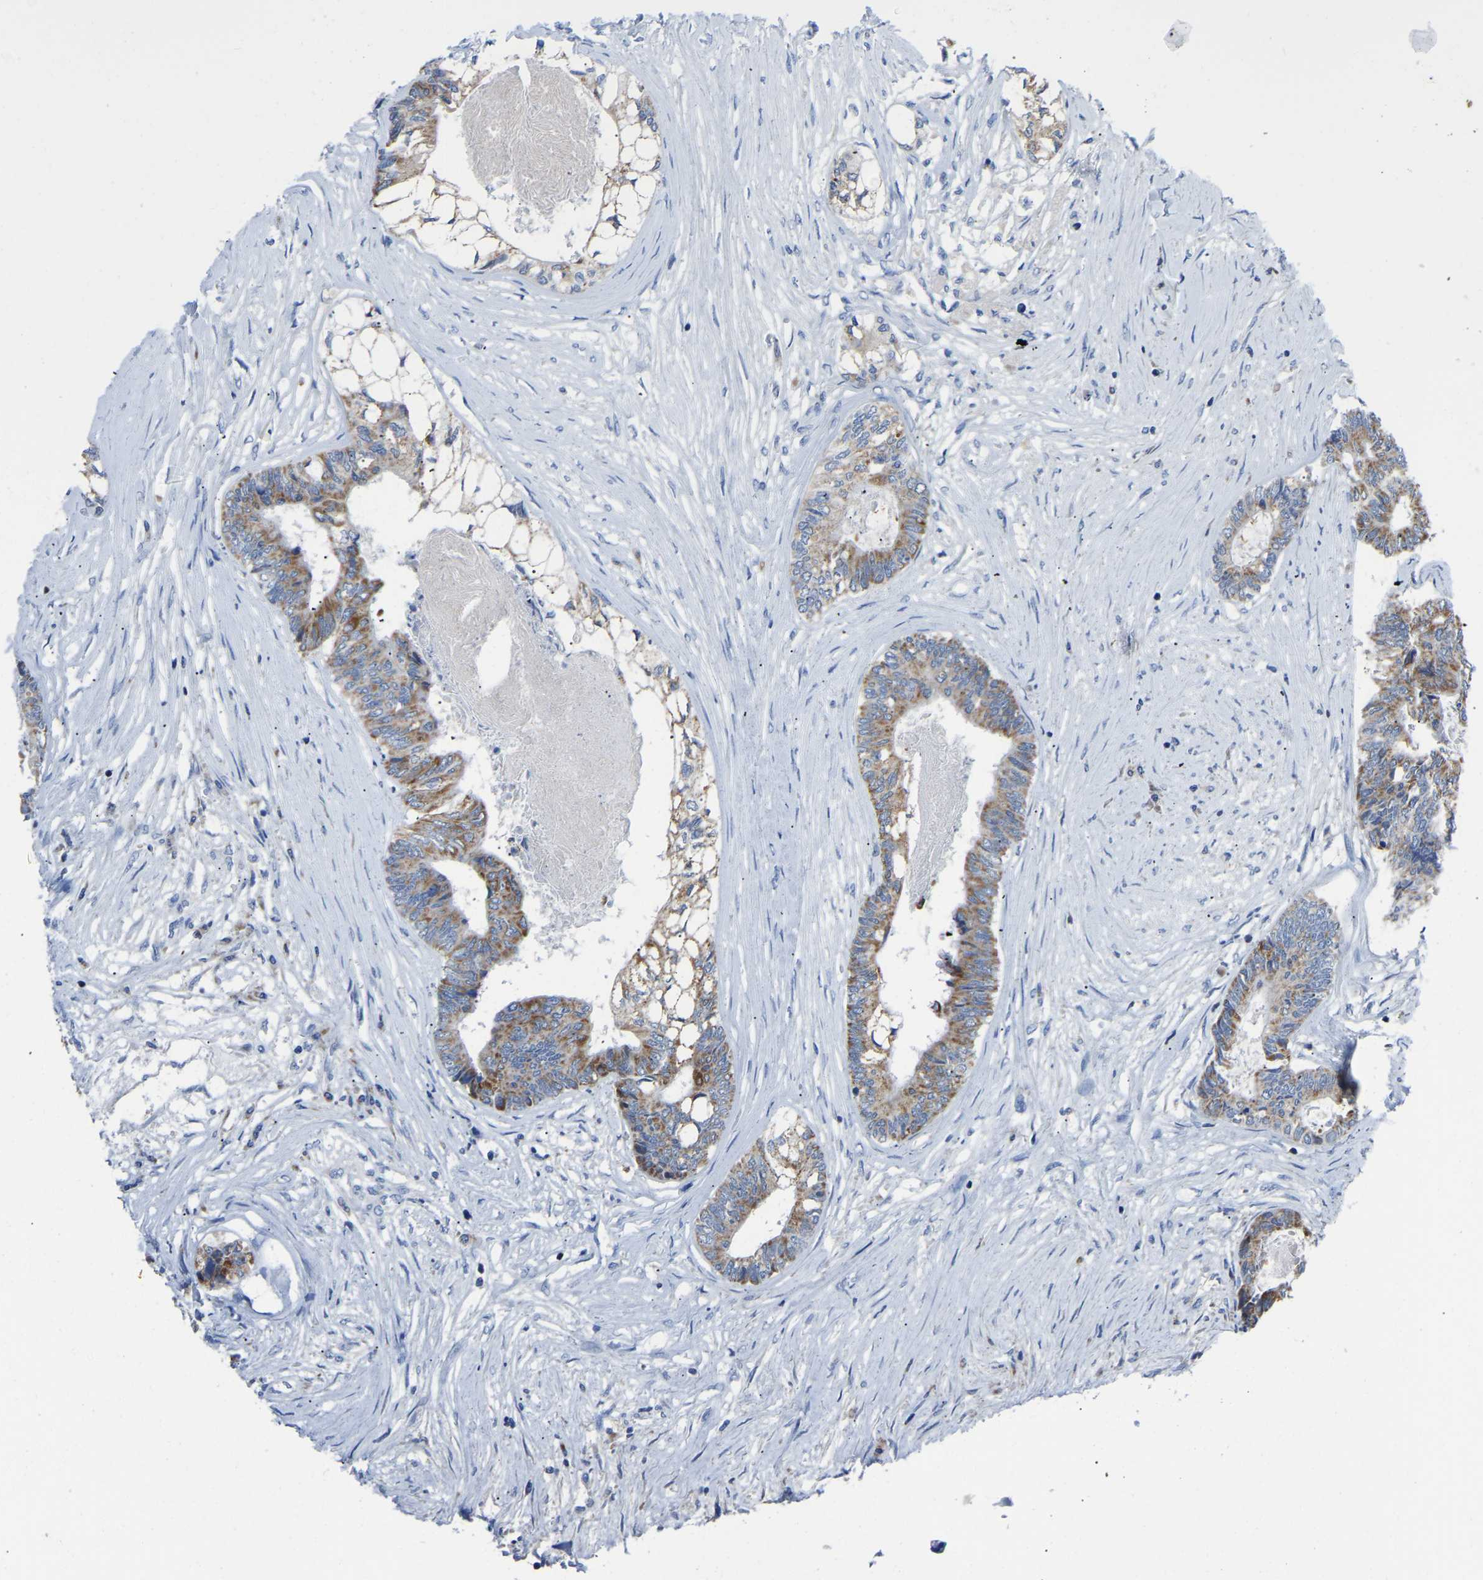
{"staining": {"intensity": "moderate", "quantity": "25%-75%", "location": "cytoplasmic/membranous"}, "tissue": "colorectal cancer", "cell_type": "Tumor cells", "image_type": "cancer", "snomed": [{"axis": "morphology", "description": "Adenocarcinoma, NOS"}, {"axis": "topography", "description": "Rectum"}], "caption": "Immunohistochemical staining of human adenocarcinoma (colorectal) exhibits medium levels of moderate cytoplasmic/membranous expression in about 25%-75% of tumor cells.", "gene": "ETFA", "patient": {"sex": "male", "age": 63}}